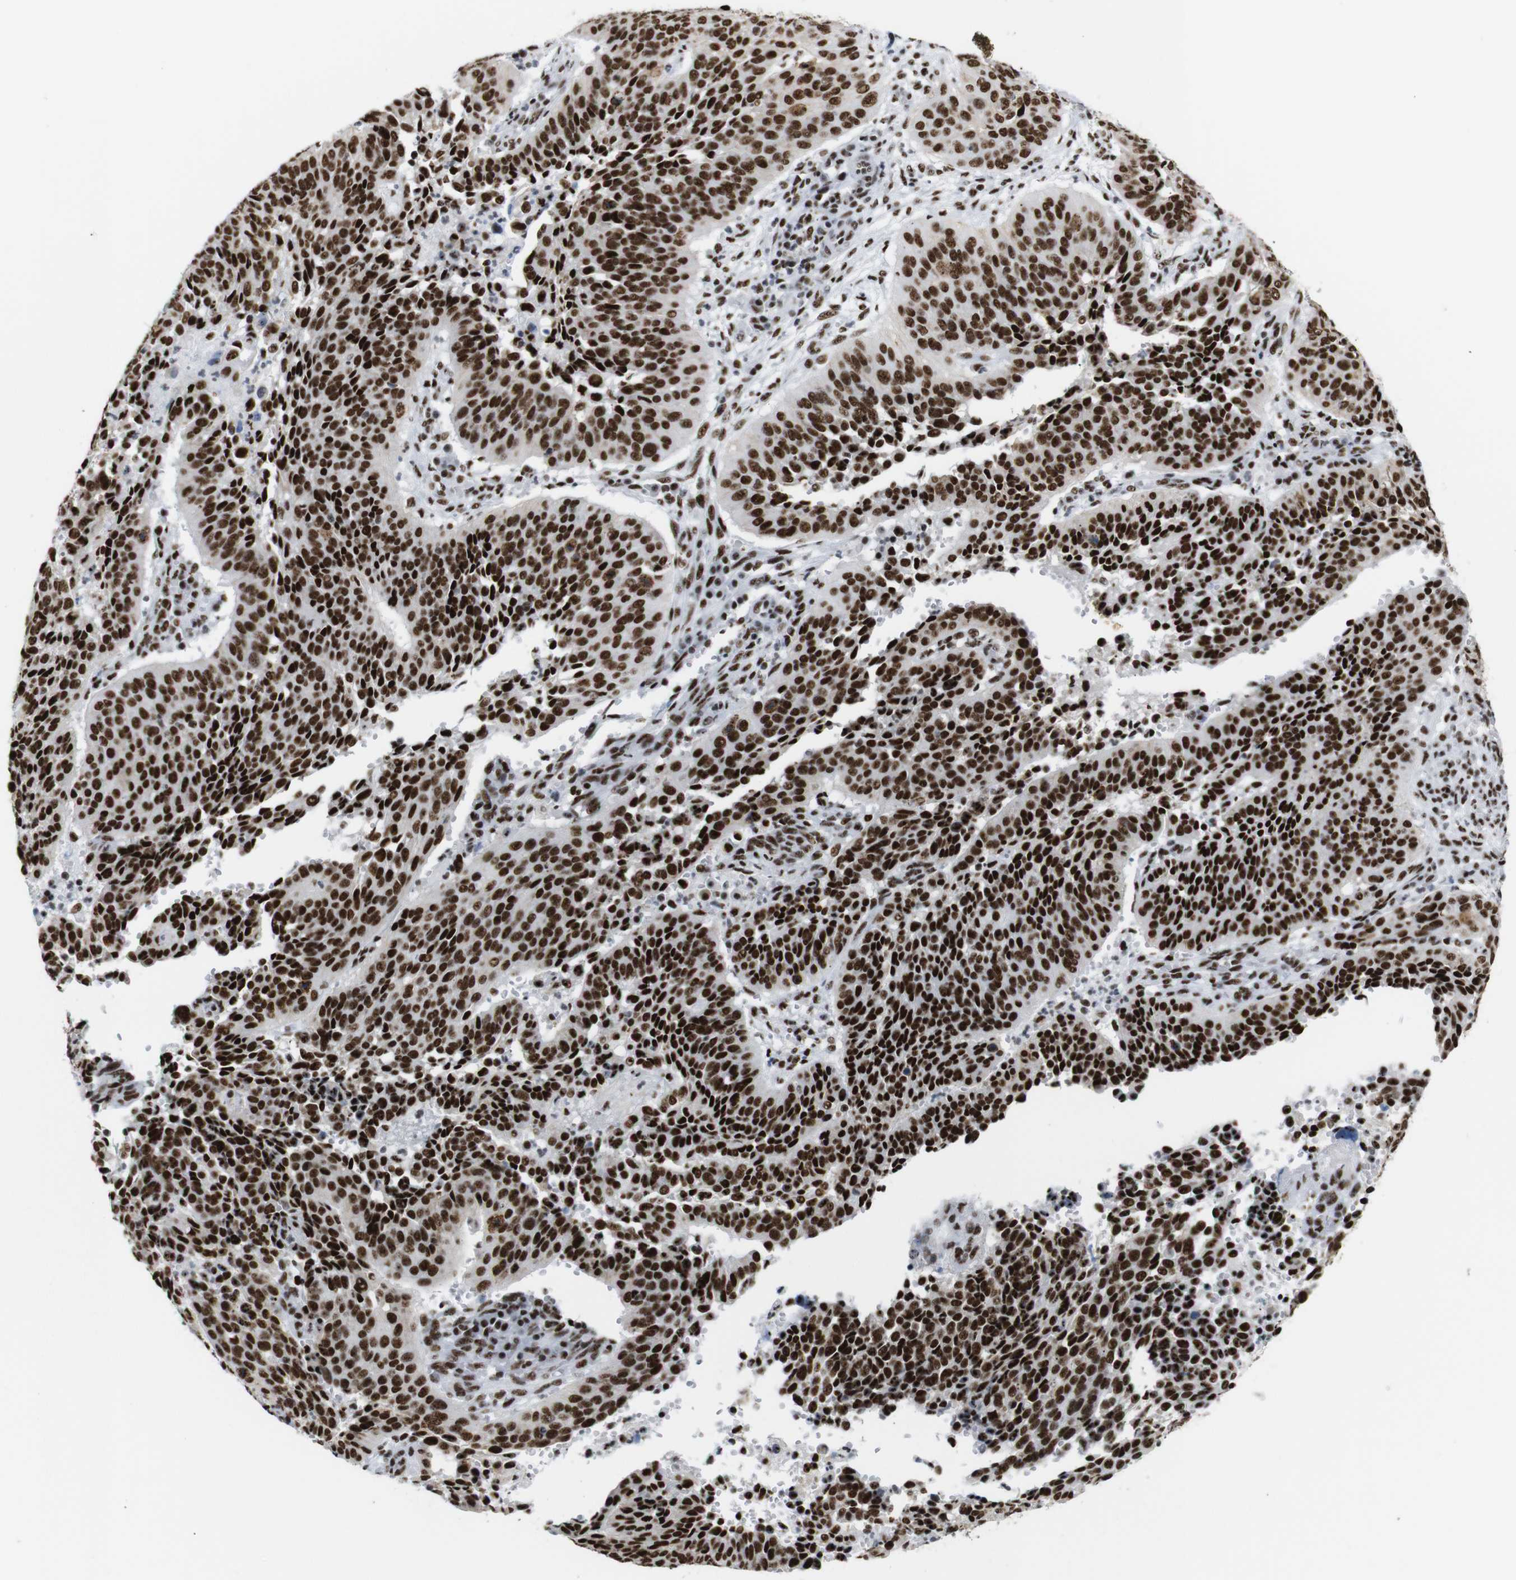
{"staining": {"intensity": "strong", "quantity": ">75%", "location": "nuclear"}, "tissue": "cervical cancer", "cell_type": "Tumor cells", "image_type": "cancer", "snomed": [{"axis": "morphology", "description": "Normal tissue, NOS"}, {"axis": "morphology", "description": "Squamous cell carcinoma, NOS"}, {"axis": "topography", "description": "Cervix"}], "caption": "Strong nuclear protein expression is identified in about >75% of tumor cells in cervical cancer (squamous cell carcinoma). (DAB IHC, brown staining for protein, blue staining for nuclei).", "gene": "TRA2B", "patient": {"sex": "female", "age": 39}}